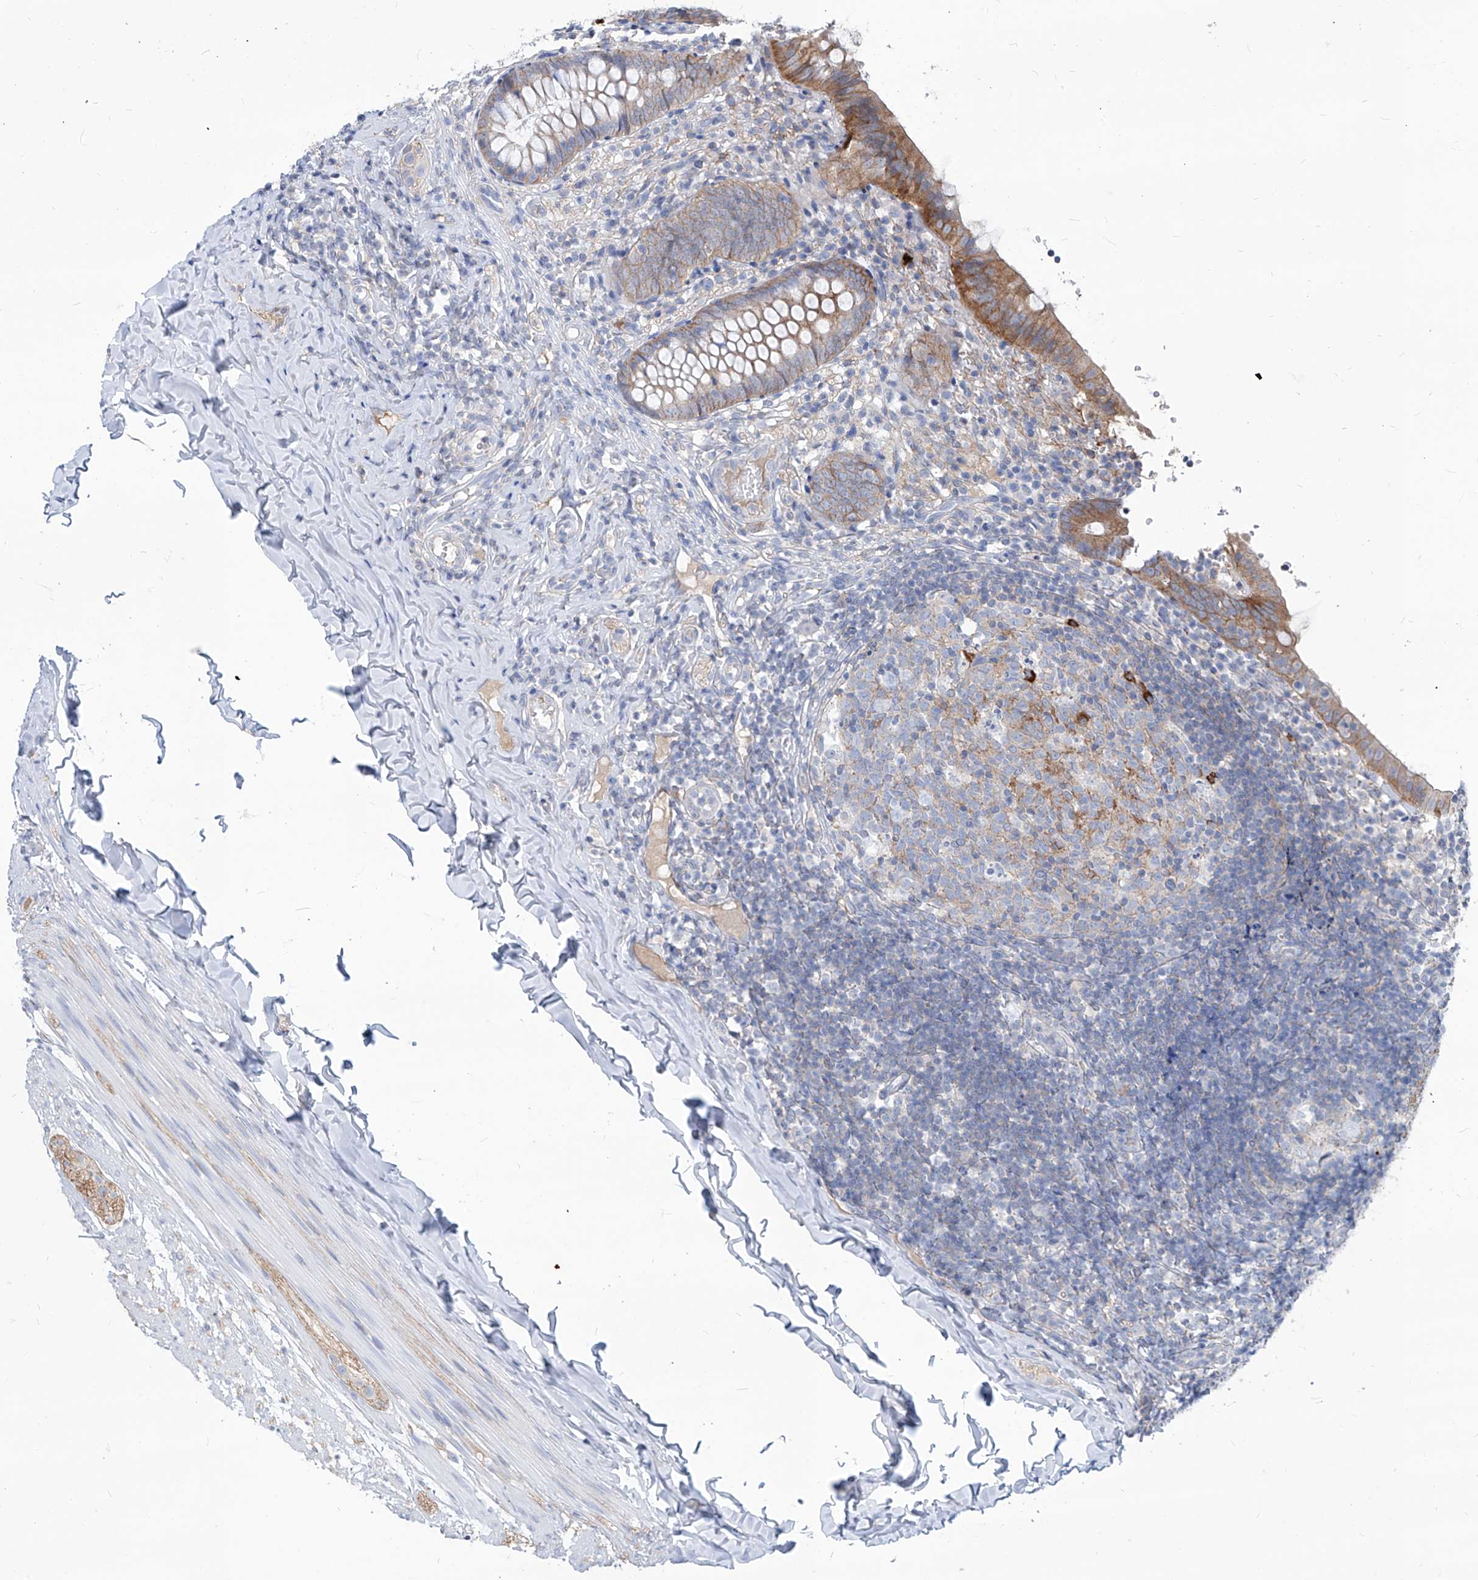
{"staining": {"intensity": "moderate", "quantity": "25%-75%", "location": "cytoplasmic/membranous"}, "tissue": "appendix", "cell_type": "Glandular cells", "image_type": "normal", "snomed": [{"axis": "morphology", "description": "Normal tissue, NOS"}, {"axis": "topography", "description": "Appendix"}], "caption": "Protein staining reveals moderate cytoplasmic/membranous positivity in approximately 25%-75% of glandular cells in benign appendix.", "gene": "AKAP10", "patient": {"sex": "male", "age": 8}}